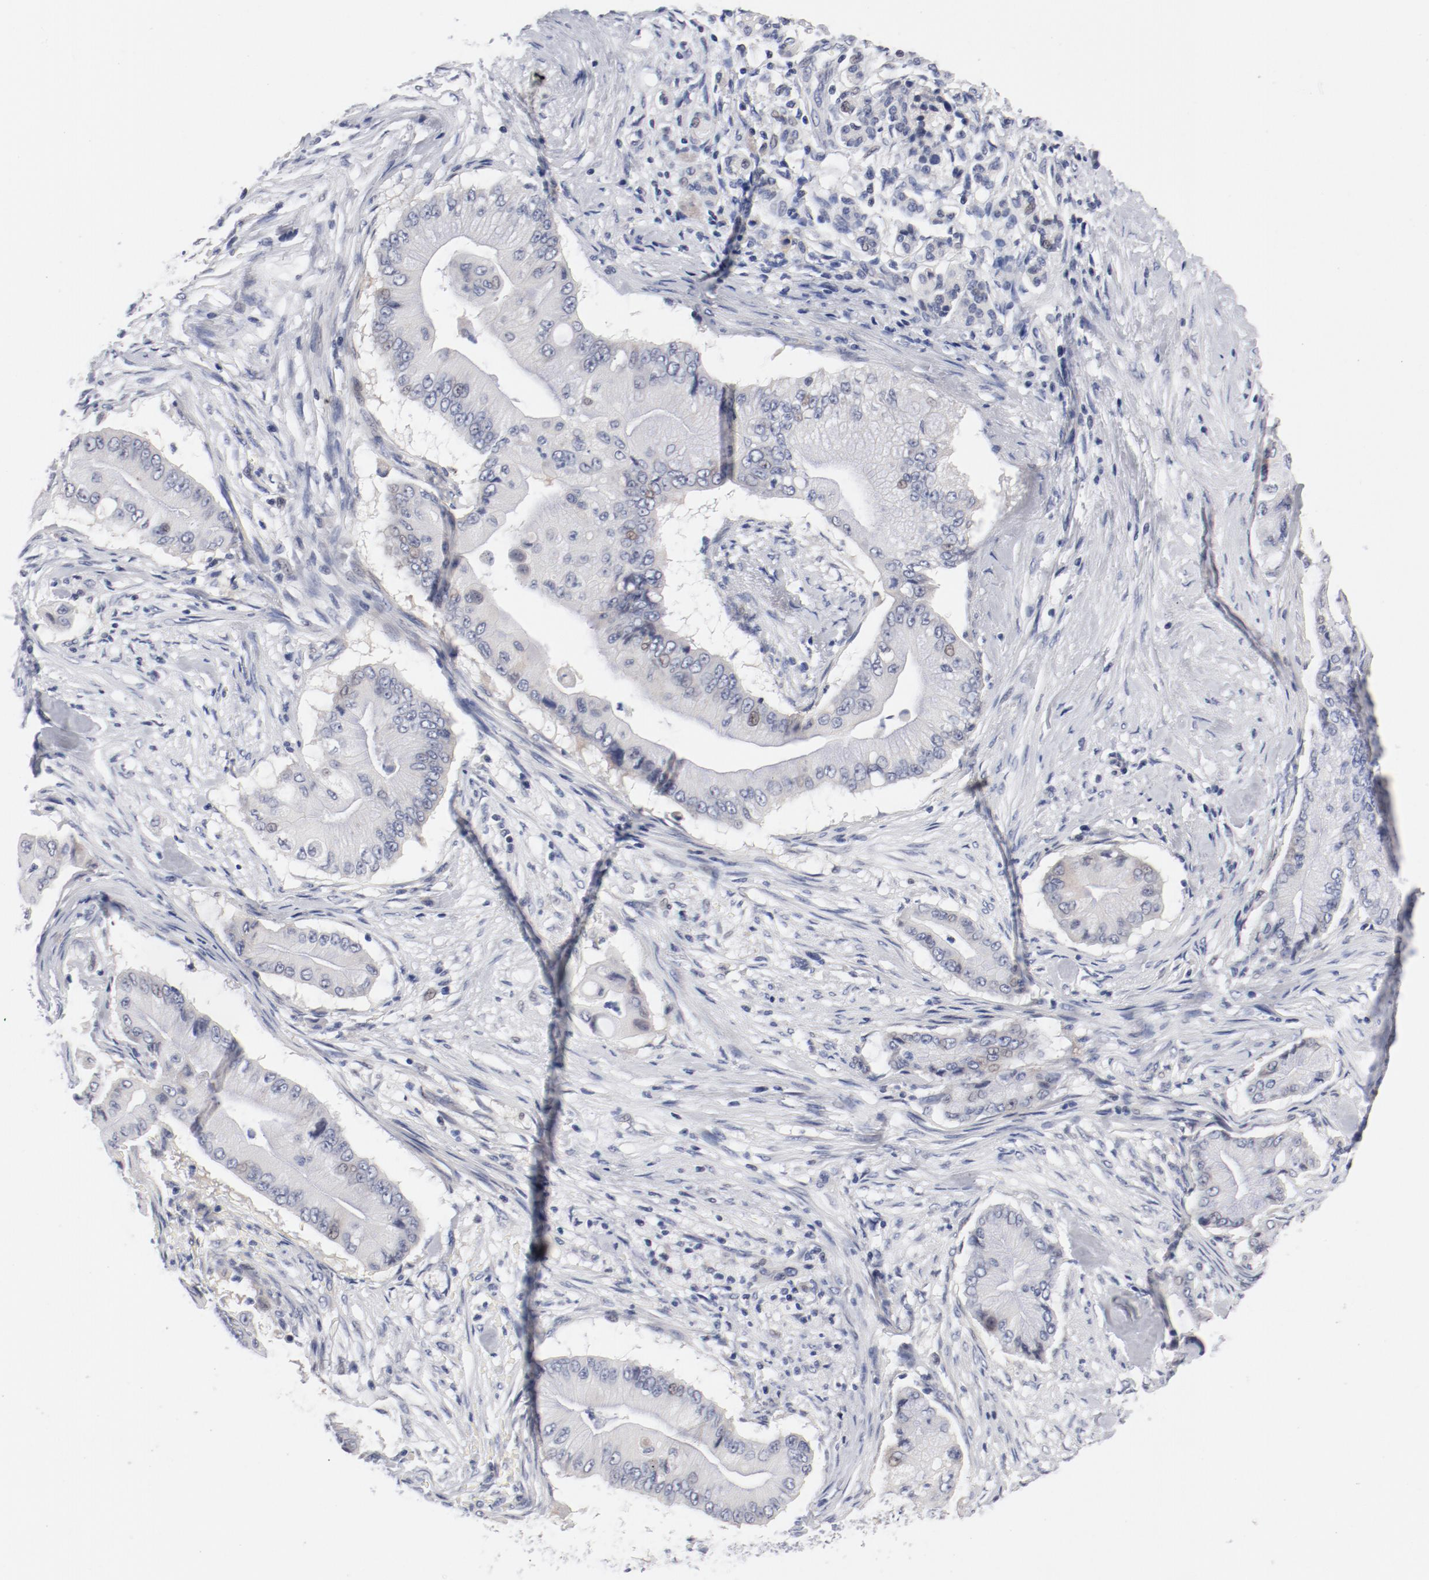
{"staining": {"intensity": "negative", "quantity": "none", "location": "none"}, "tissue": "pancreatic cancer", "cell_type": "Tumor cells", "image_type": "cancer", "snomed": [{"axis": "morphology", "description": "Adenocarcinoma, NOS"}, {"axis": "topography", "description": "Pancreas"}], "caption": "IHC of human pancreatic cancer (adenocarcinoma) demonstrates no expression in tumor cells. (IHC, brightfield microscopy, high magnification).", "gene": "KCNK13", "patient": {"sex": "male", "age": 62}}